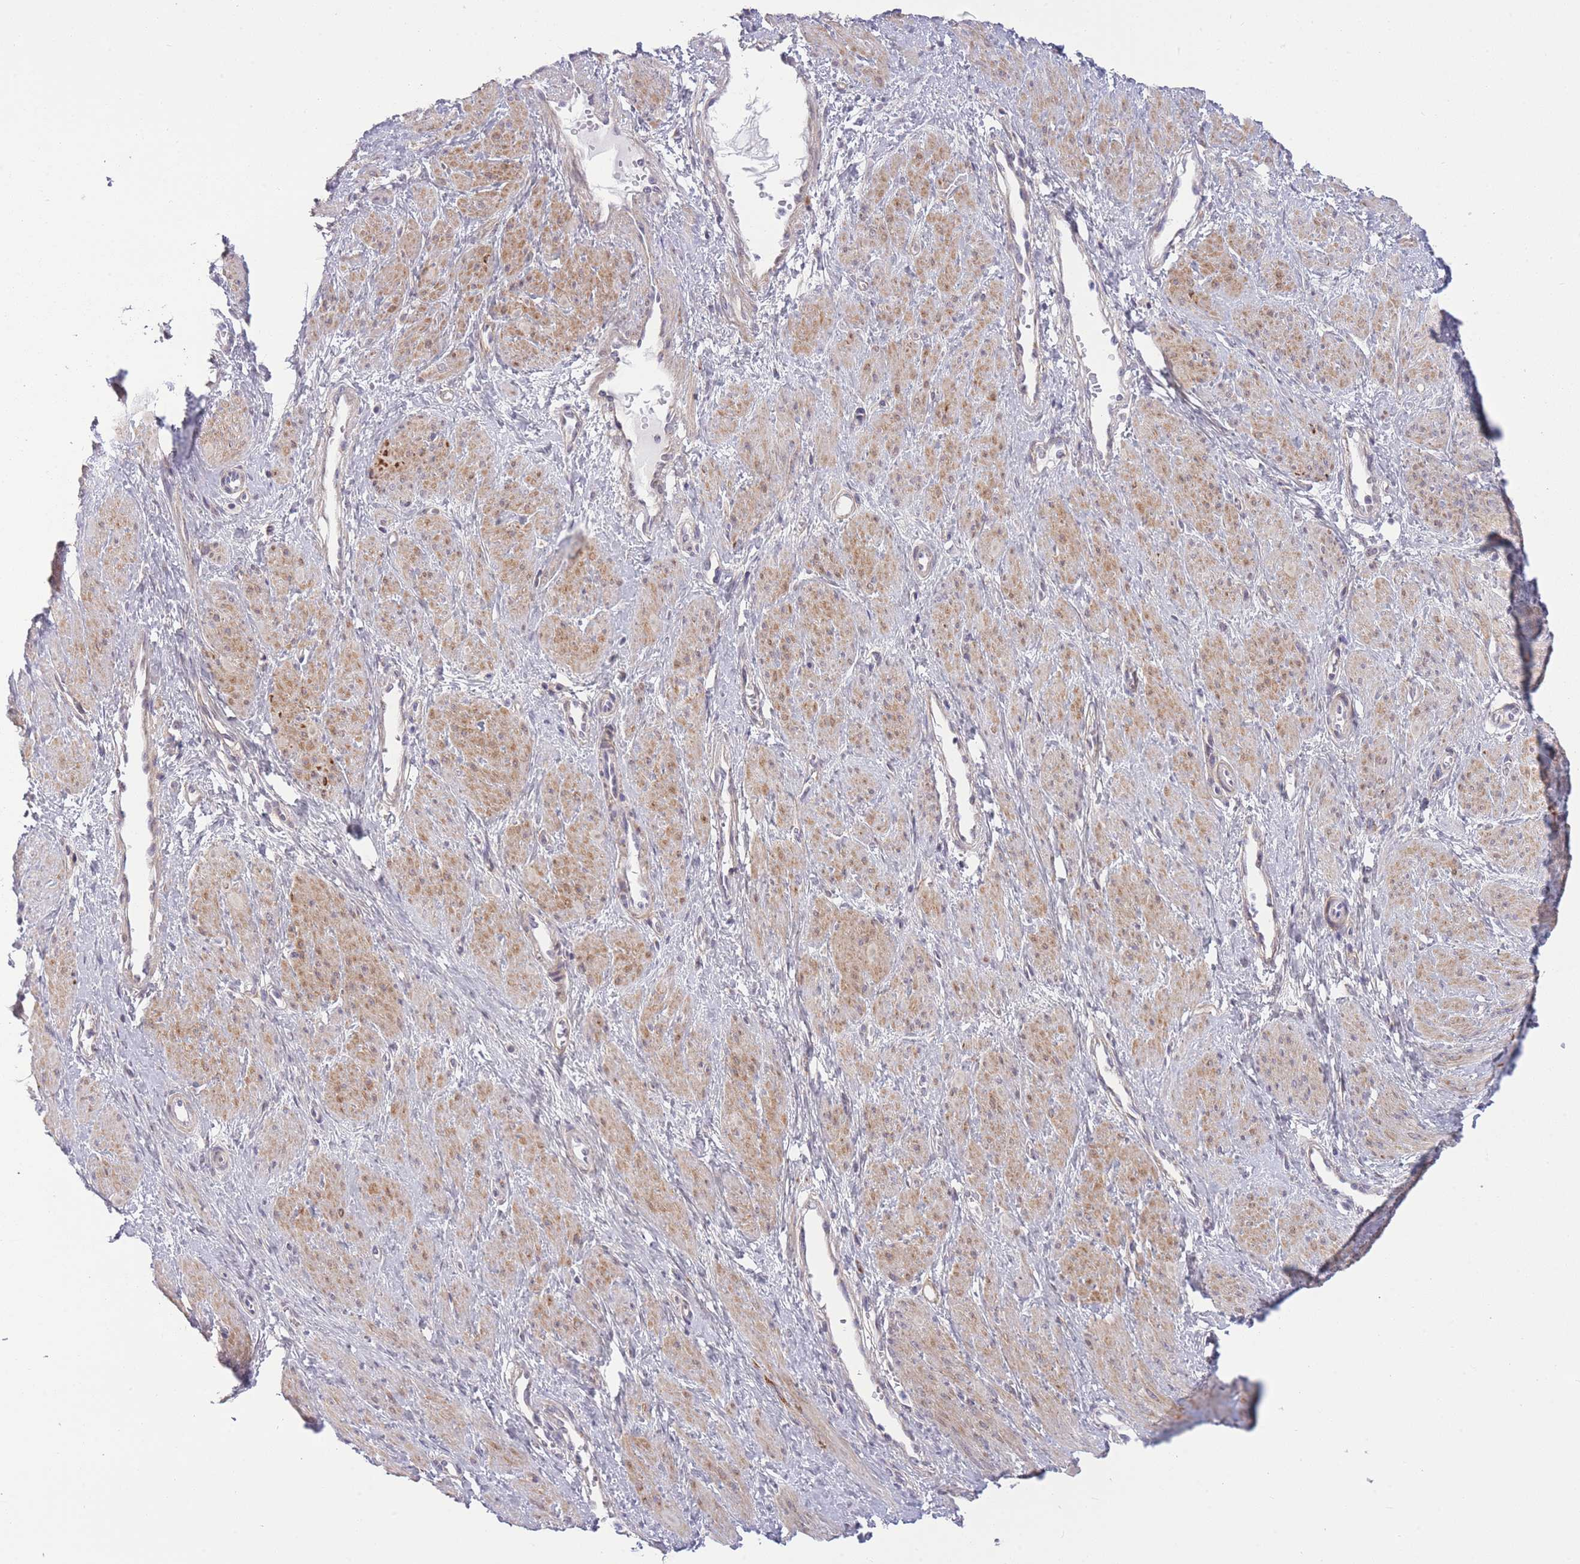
{"staining": {"intensity": "moderate", "quantity": "25%-75%", "location": "cytoplasmic/membranous"}, "tissue": "smooth muscle", "cell_type": "Smooth muscle cells", "image_type": "normal", "snomed": [{"axis": "morphology", "description": "Normal tissue, NOS"}, {"axis": "topography", "description": "Smooth muscle"}, {"axis": "topography", "description": "Uterus"}], "caption": "DAB (3,3'-diaminobenzidine) immunohistochemical staining of unremarkable human smooth muscle reveals moderate cytoplasmic/membranous protein expression in approximately 25%-75% of smooth muscle cells.", "gene": "ZBTB24", "patient": {"sex": "female", "age": 39}}